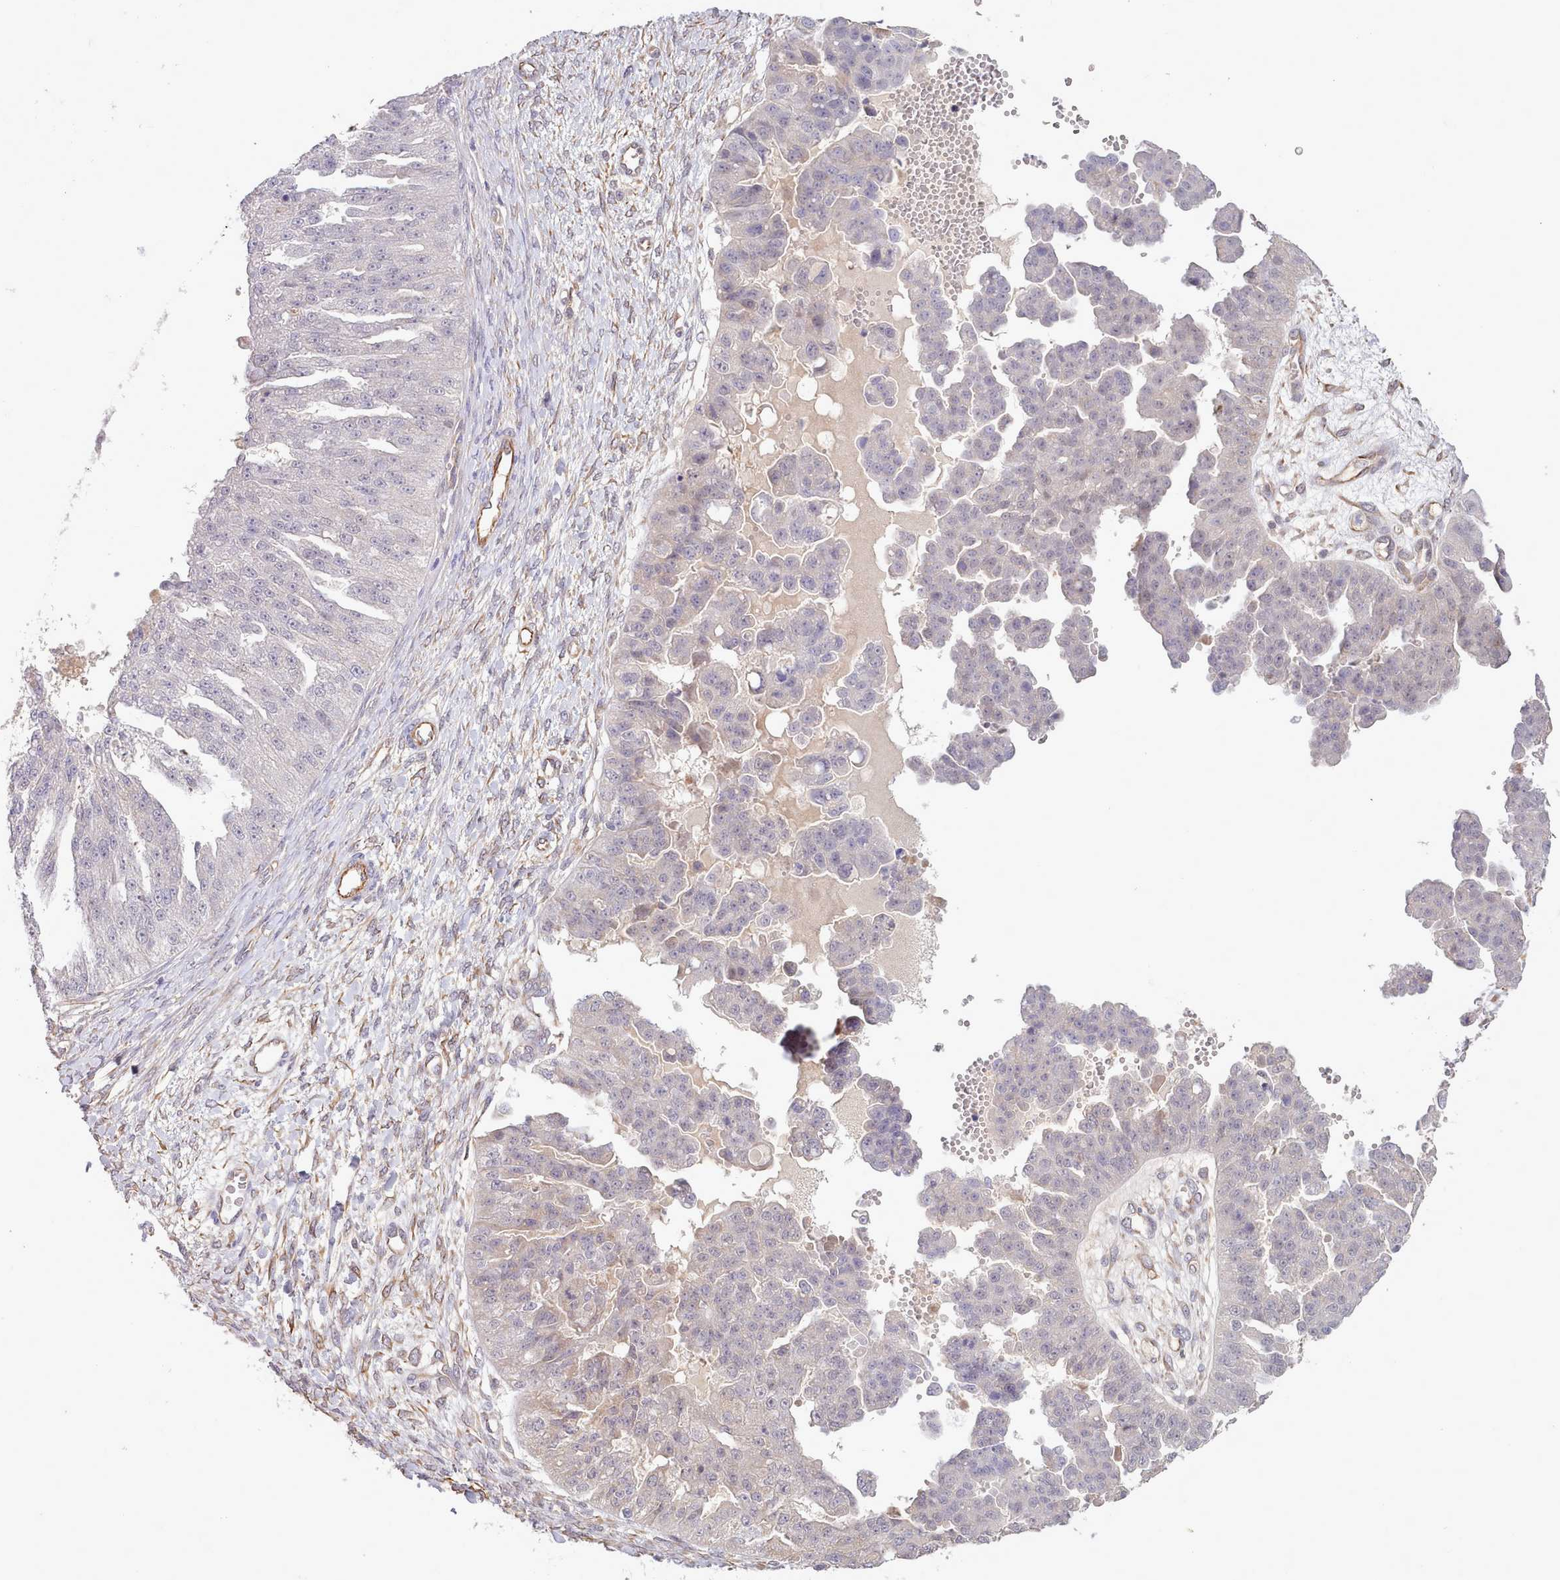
{"staining": {"intensity": "negative", "quantity": "none", "location": "none"}, "tissue": "ovarian cancer", "cell_type": "Tumor cells", "image_type": "cancer", "snomed": [{"axis": "morphology", "description": "Cystadenocarcinoma, serous, NOS"}, {"axis": "topography", "description": "Ovary"}], "caption": "Protein analysis of ovarian serous cystadenocarcinoma exhibits no significant staining in tumor cells.", "gene": "ZC3H13", "patient": {"sex": "female", "age": 58}}